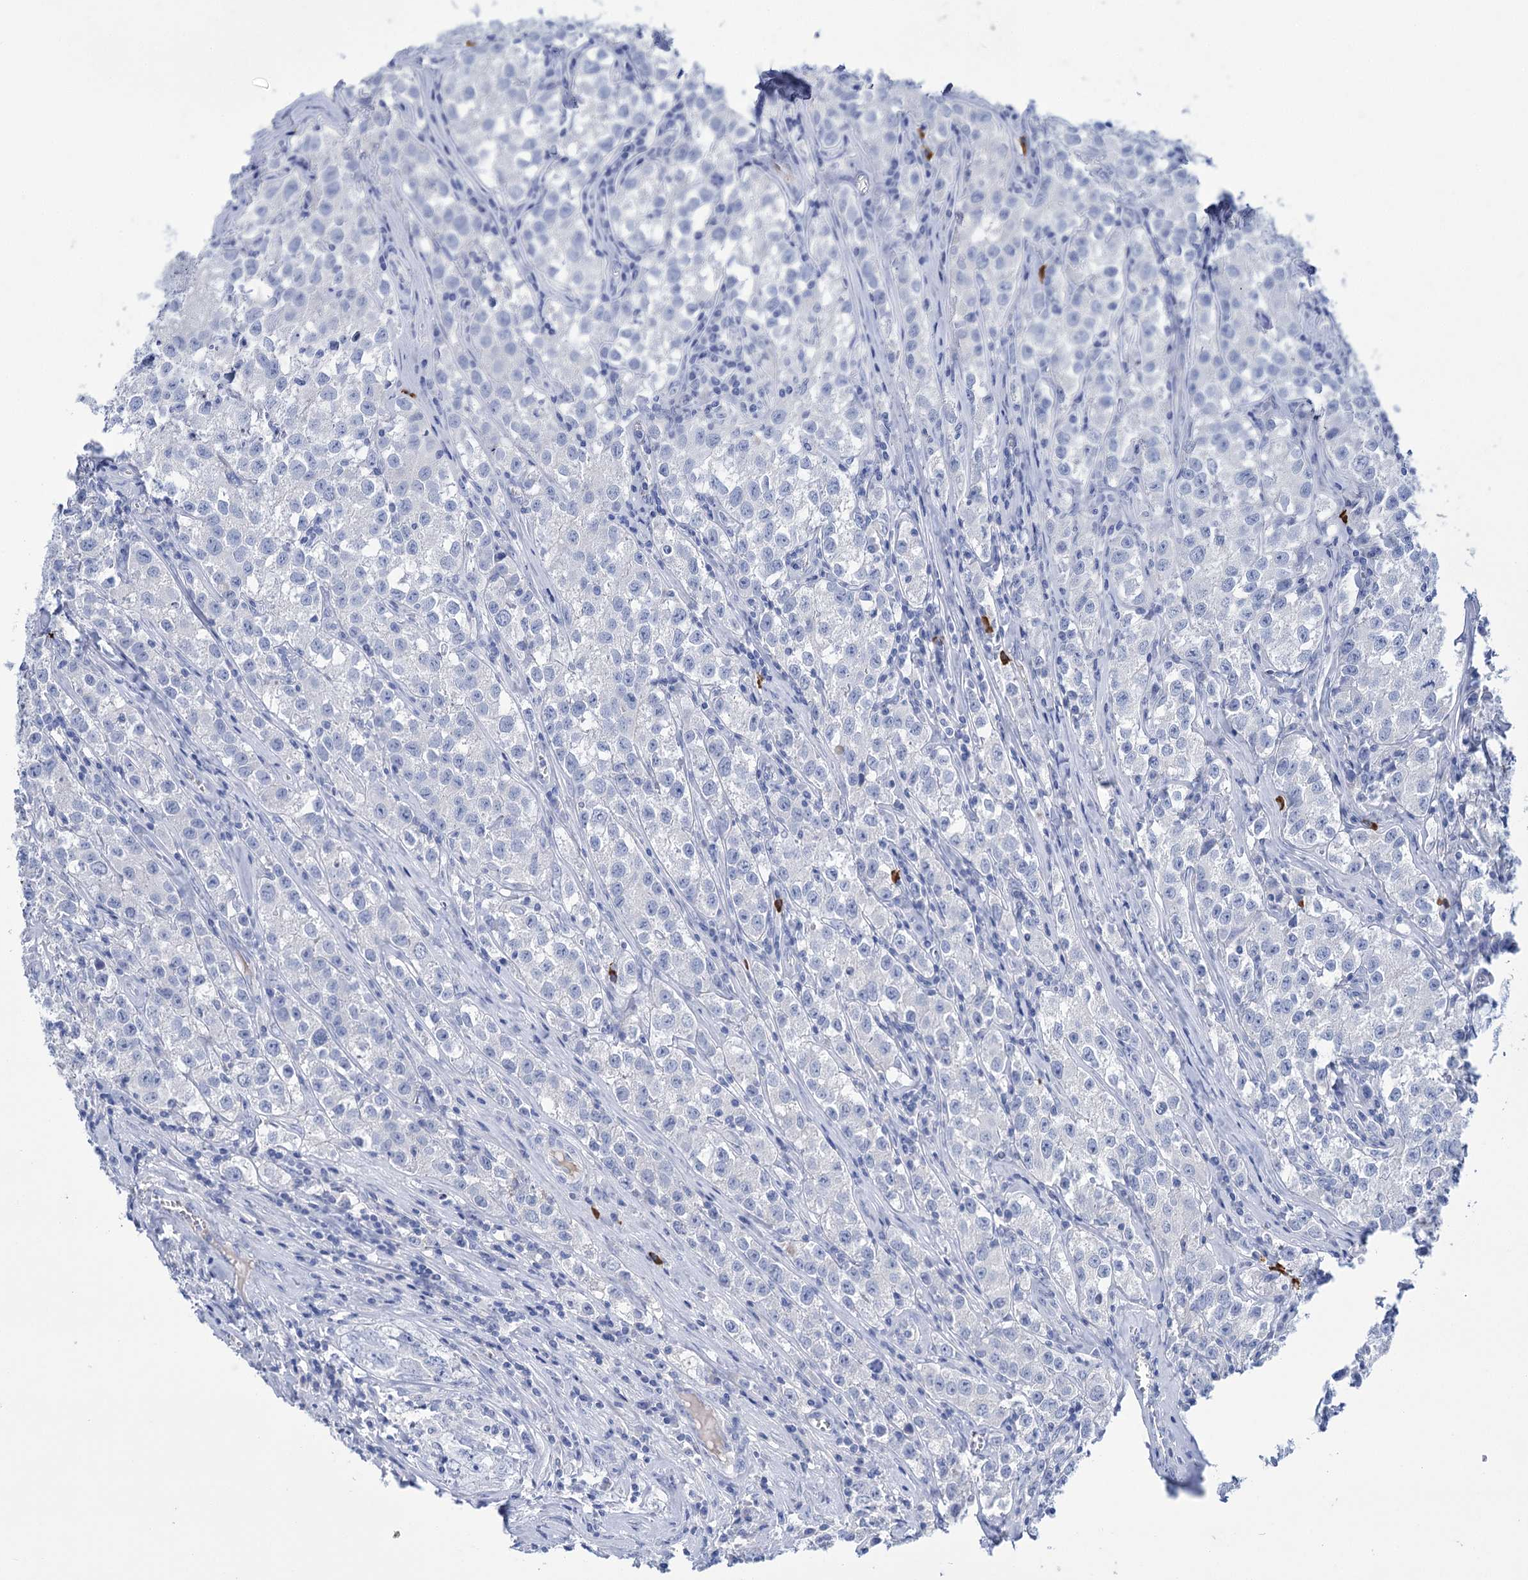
{"staining": {"intensity": "negative", "quantity": "none", "location": "none"}, "tissue": "testis cancer", "cell_type": "Tumor cells", "image_type": "cancer", "snomed": [{"axis": "morphology", "description": "Seminoma, NOS"}, {"axis": "morphology", "description": "Carcinoma, Embryonal, NOS"}, {"axis": "topography", "description": "Testis"}], "caption": "A high-resolution photomicrograph shows immunohistochemistry (IHC) staining of testis seminoma, which displays no significant staining in tumor cells.", "gene": "FBXW12", "patient": {"sex": "male", "age": 43}}